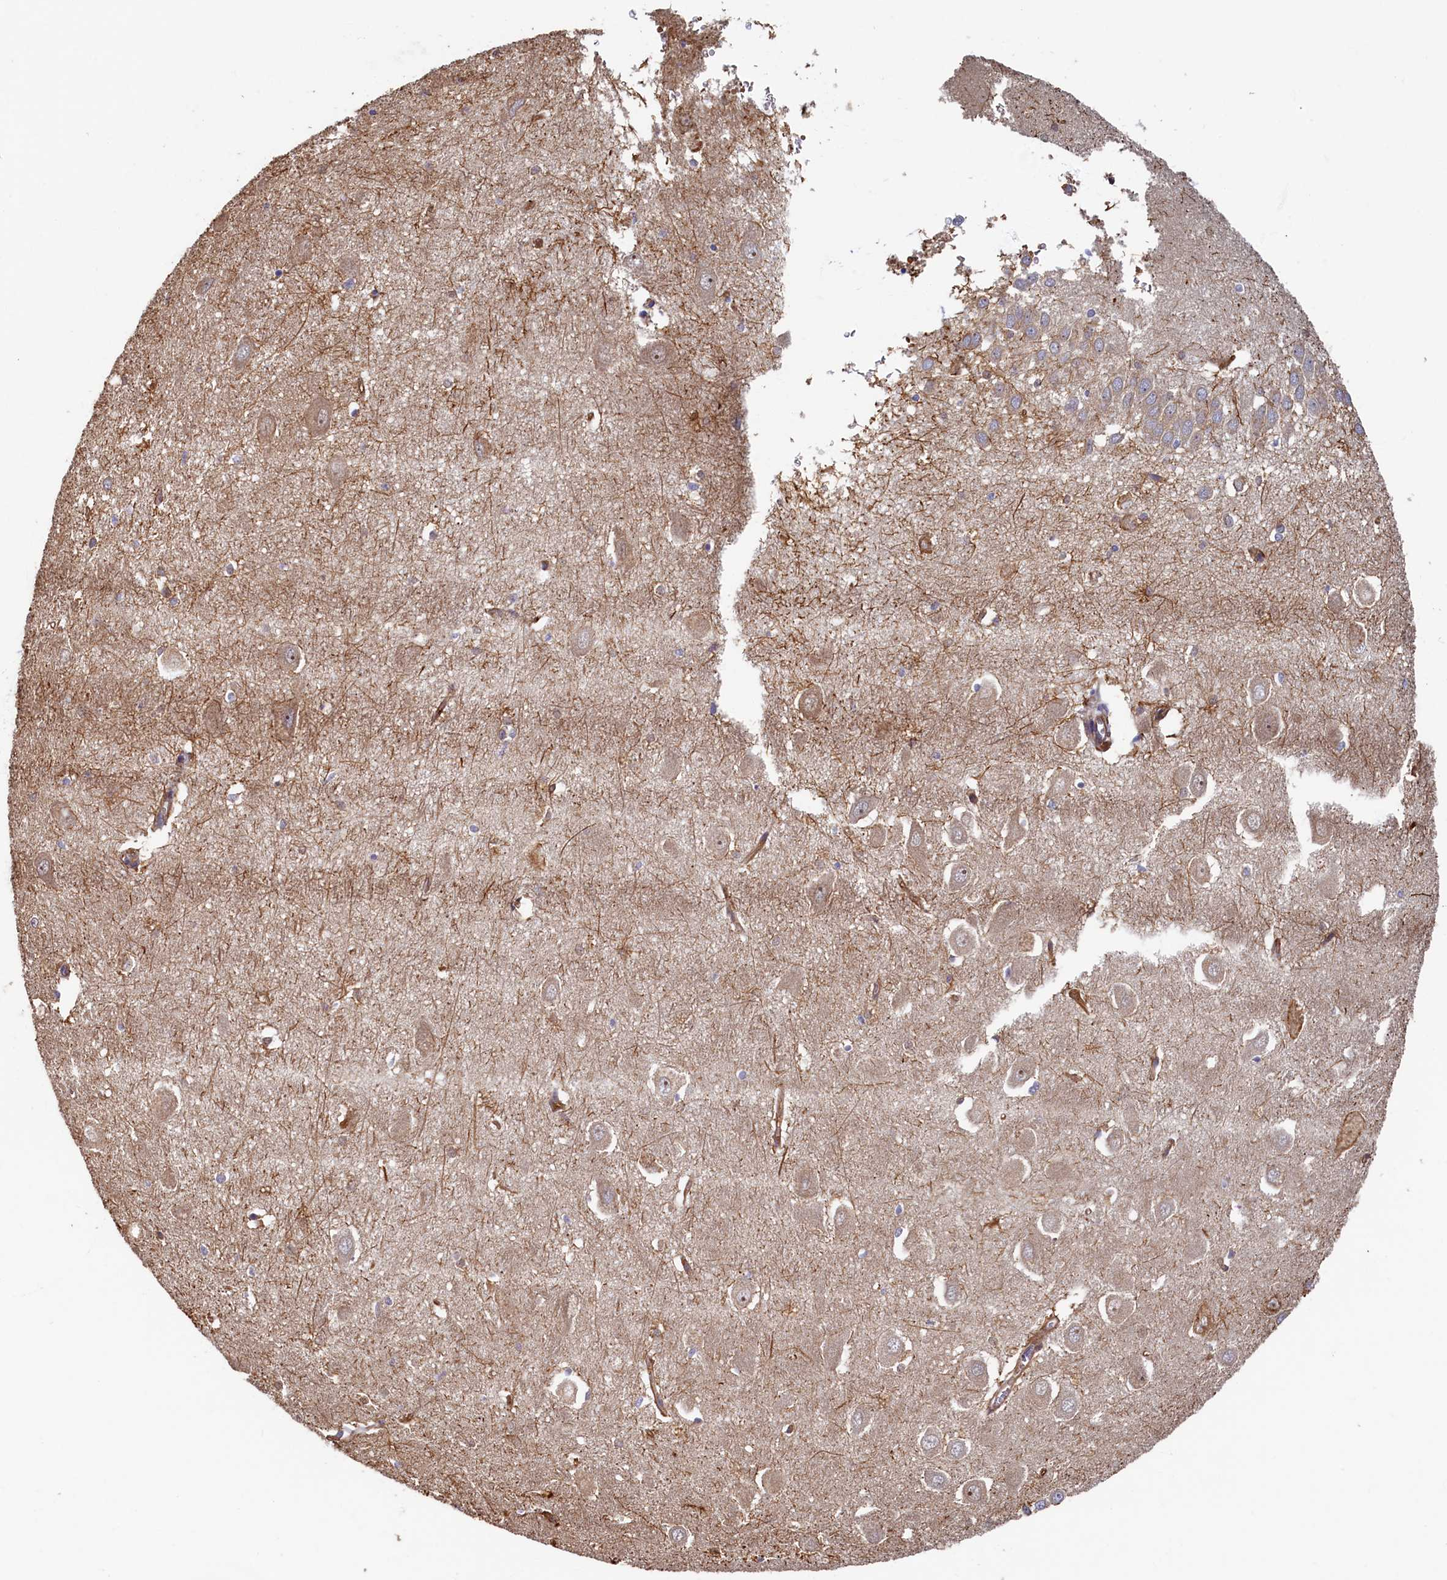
{"staining": {"intensity": "negative", "quantity": "none", "location": "none"}, "tissue": "hippocampus", "cell_type": "Glial cells", "image_type": "normal", "snomed": [{"axis": "morphology", "description": "Normal tissue, NOS"}, {"axis": "topography", "description": "Hippocampus"}], "caption": "Normal hippocampus was stained to show a protein in brown. There is no significant expression in glial cells. (DAB (3,3'-diaminobenzidine) immunohistochemistry (IHC) visualized using brightfield microscopy, high magnification).", "gene": "LRRC57", "patient": {"sex": "female", "age": 64}}